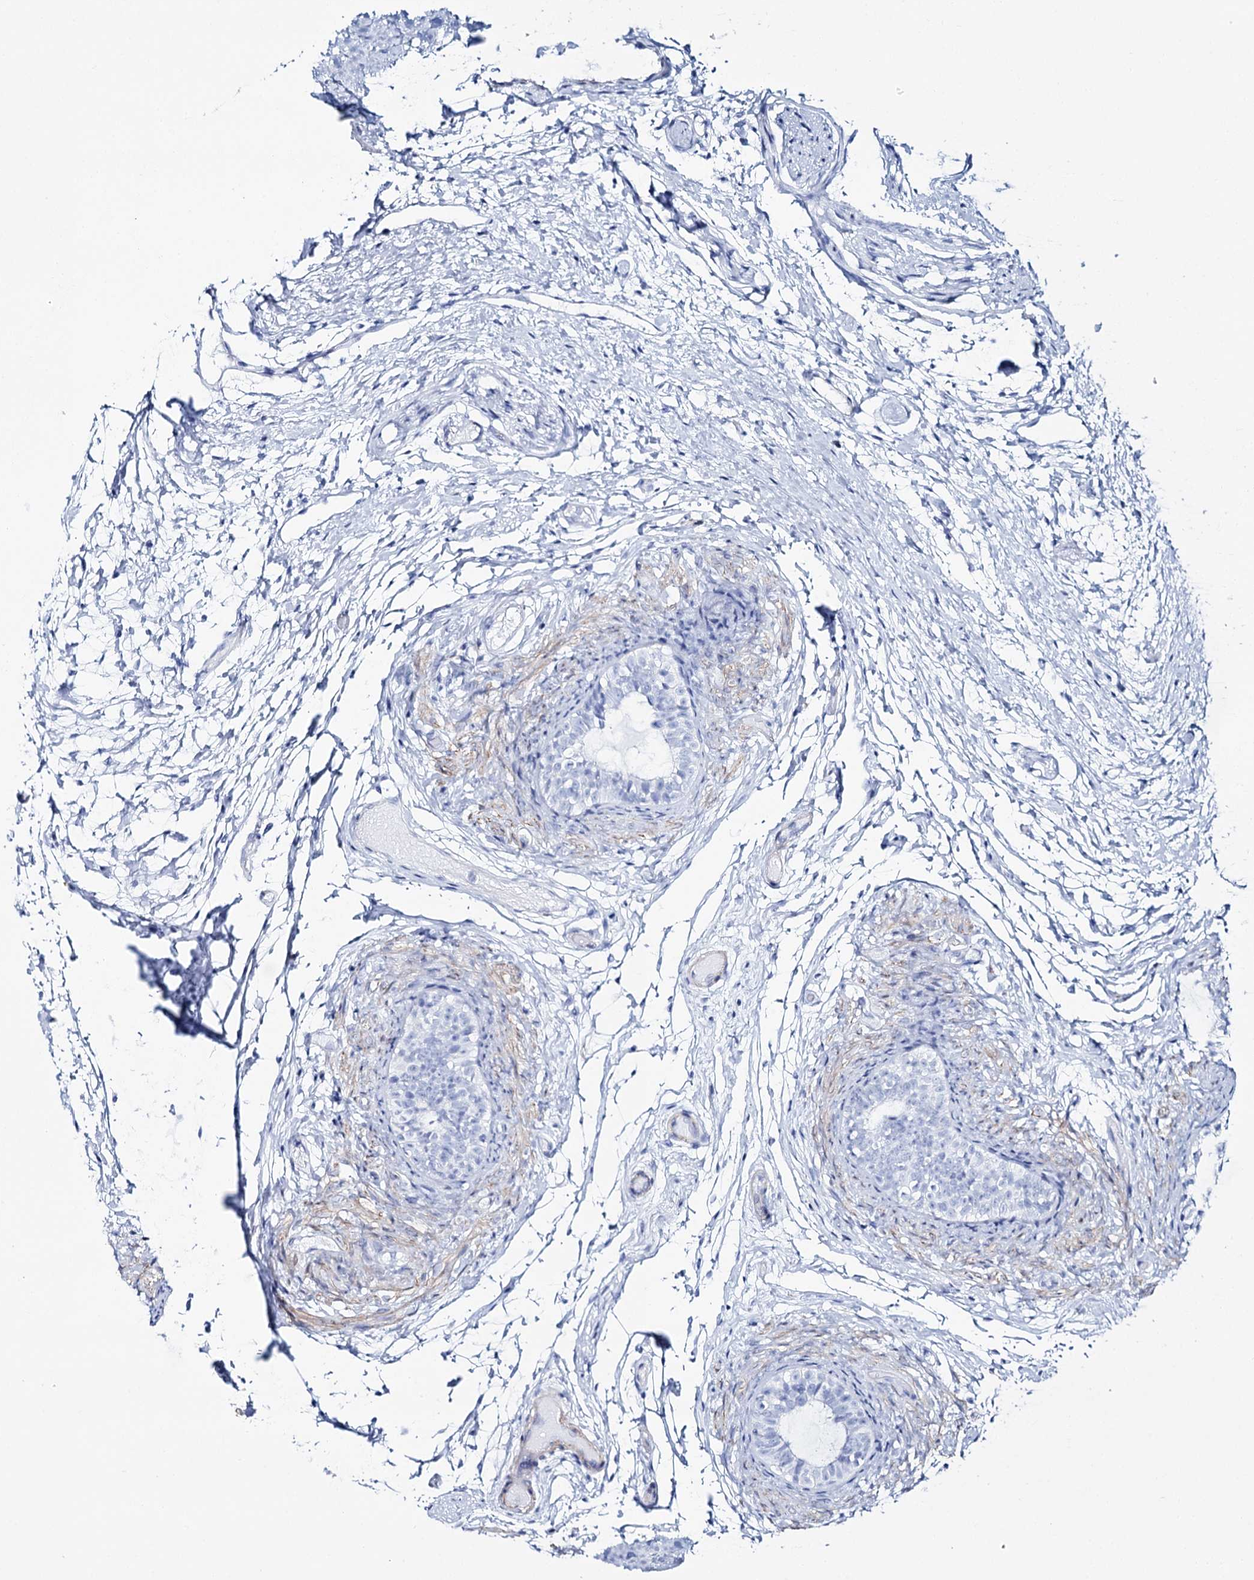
{"staining": {"intensity": "negative", "quantity": "none", "location": "none"}, "tissue": "epididymis", "cell_type": "Glandular cells", "image_type": "normal", "snomed": [{"axis": "morphology", "description": "Normal tissue, NOS"}, {"axis": "topography", "description": "Epididymis"}], "caption": "IHC micrograph of unremarkable epididymis: epididymis stained with DAB reveals no significant protein positivity in glandular cells.", "gene": "CSN3", "patient": {"sex": "male", "age": 5}}